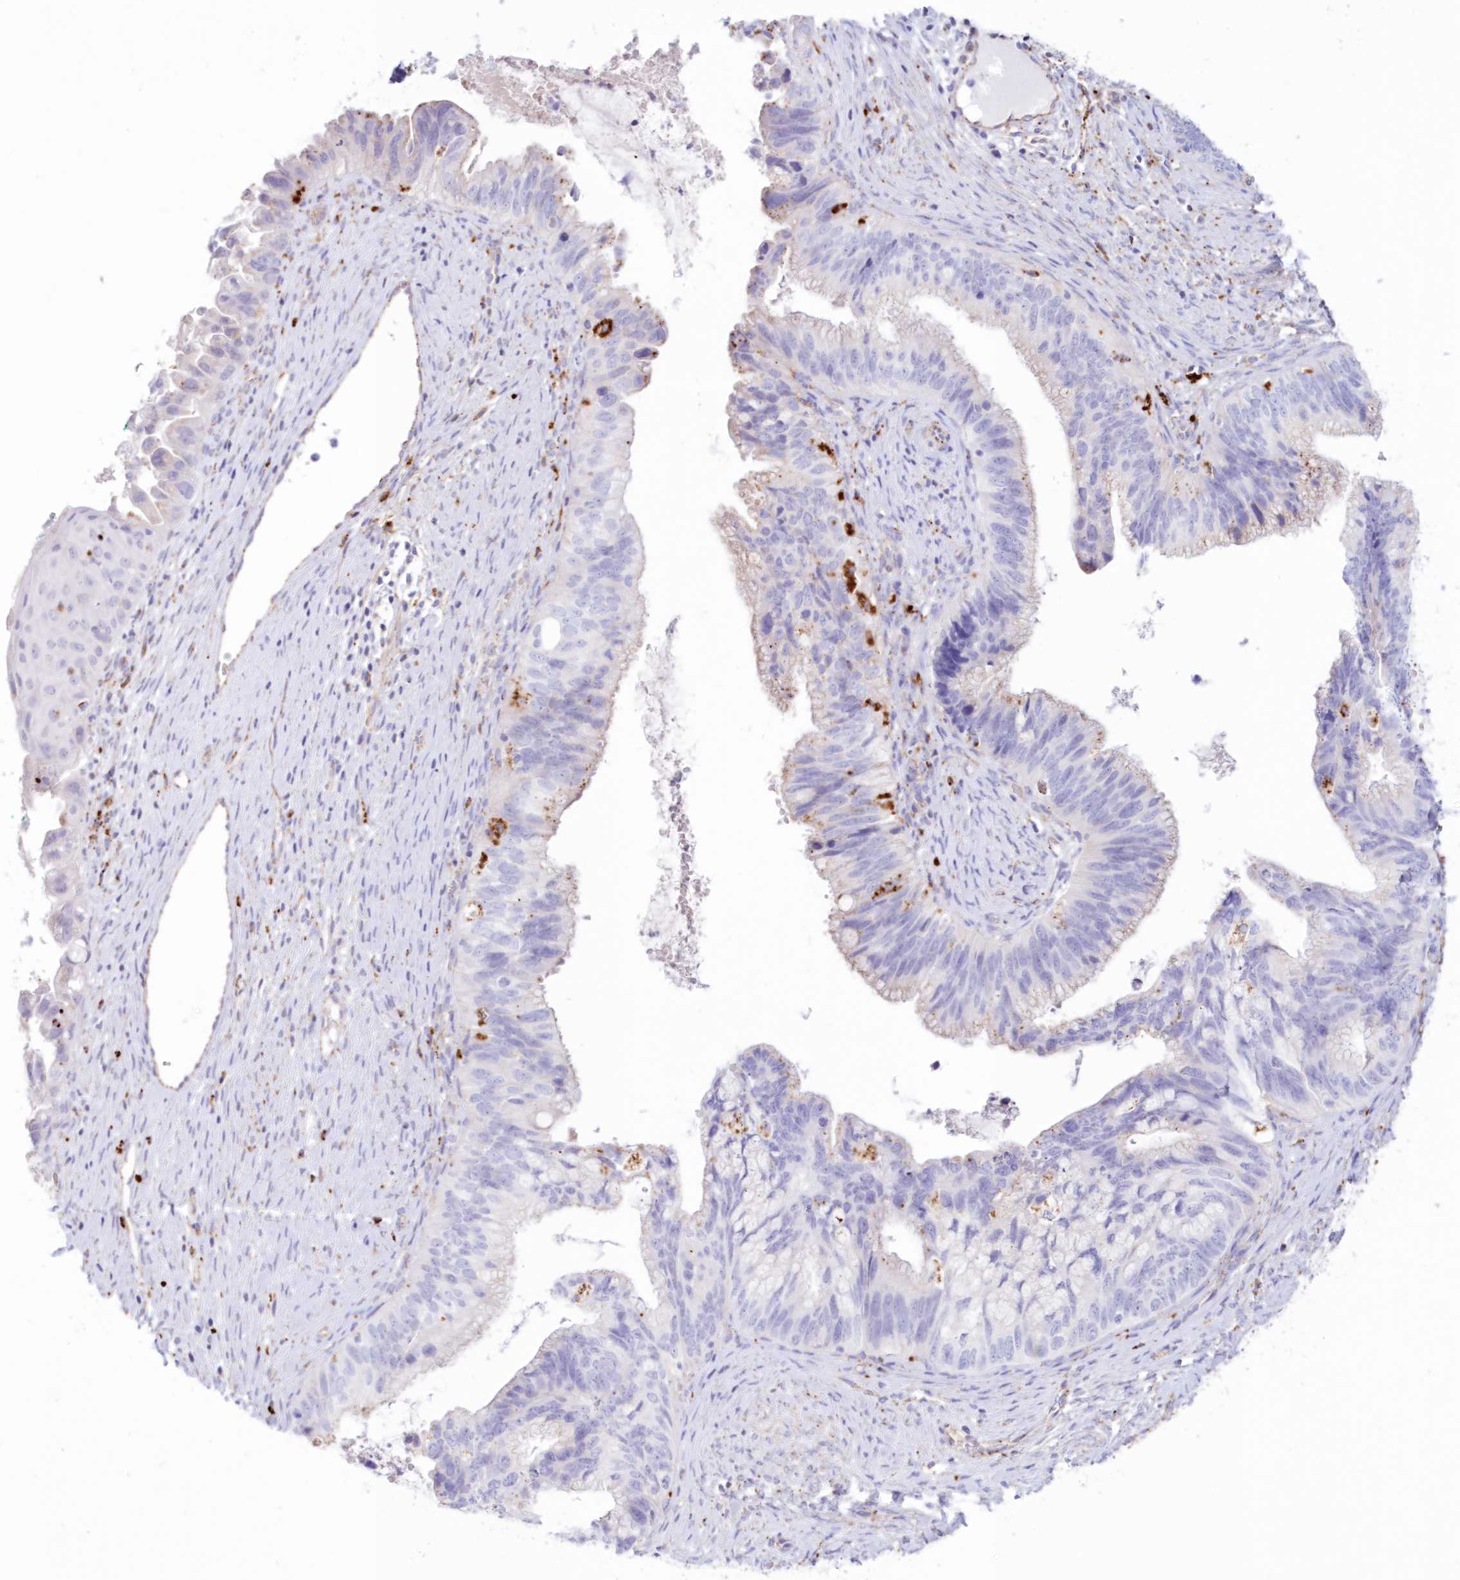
{"staining": {"intensity": "weak", "quantity": "<25%", "location": "cytoplasmic/membranous"}, "tissue": "cervical cancer", "cell_type": "Tumor cells", "image_type": "cancer", "snomed": [{"axis": "morphology", "description": "Adenocarcinoma, NOS"}, {"axis": "topography", "description": "Cervix"}], "caption": "This is a photomicrograph of immunohistochemistry (IHC) staining of cervical cancer (adenocarcinoma), which shows no expression in tumor cells.", "gene": "TPP1", "patient": {"sex": "female", "age": 42}}